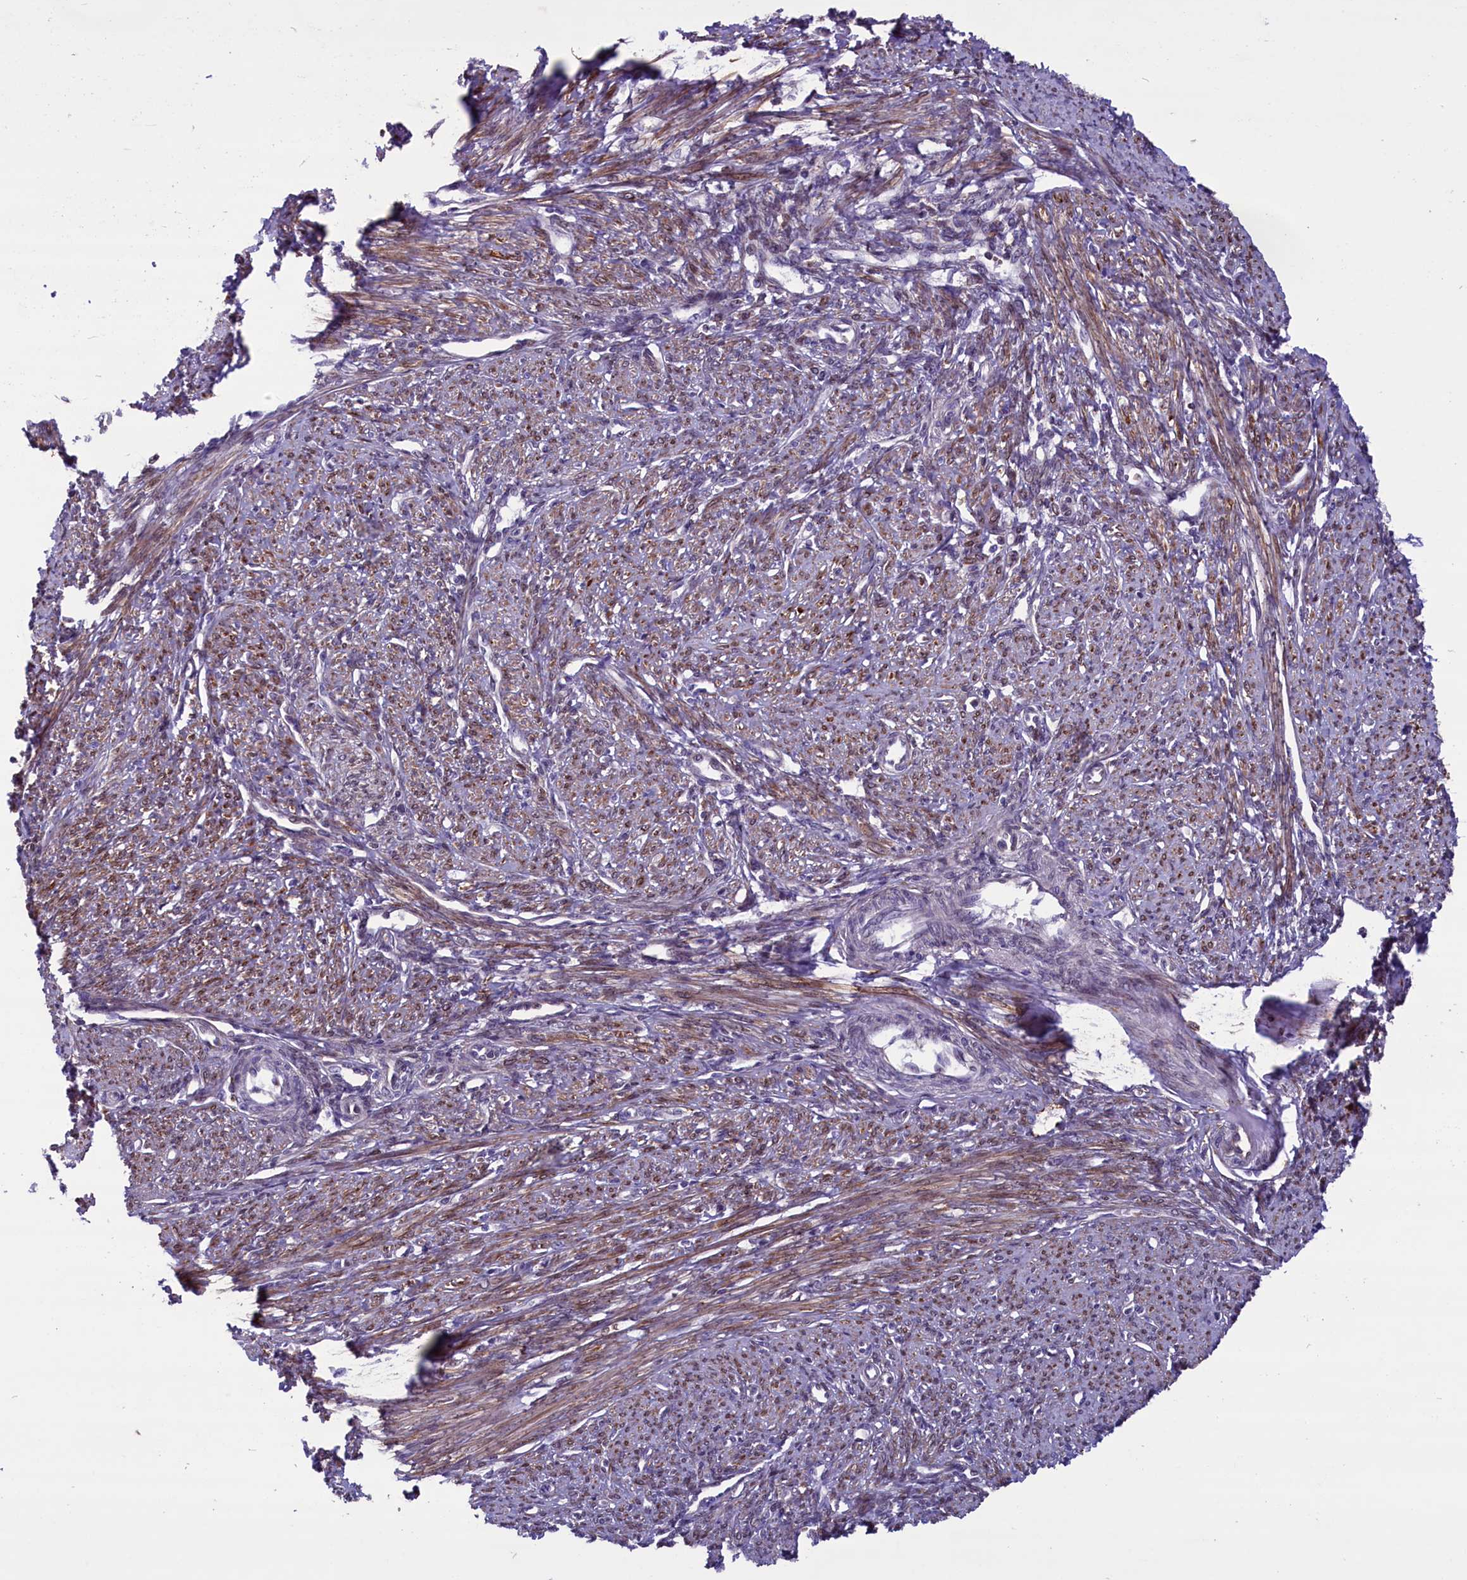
{"staining": {"intensity": "moderate", "quantity": ">75%", "location": "cytoplasmic/membranous"}, "tissue": "smooth muscle", "cell_type": "Smooth muscle cells", "image_type": "normal", "snomed": [{"axis": "morphology", "description": "Normal tissue, NOS"}, {"axis": "topography", "description": "Smooth muscle"}, {"axis": "topography", "description": "Uterus"}], "caption": "Unremarkable smooth muscle displays moderate cytoplasmic/membranous staining in approximately >75% of smooth muscle cells (Brightfield microscopy of DAB IHC at high magnification)..", "gene": "MIEF2", "patient": {"sex": "female", "age": 59}}